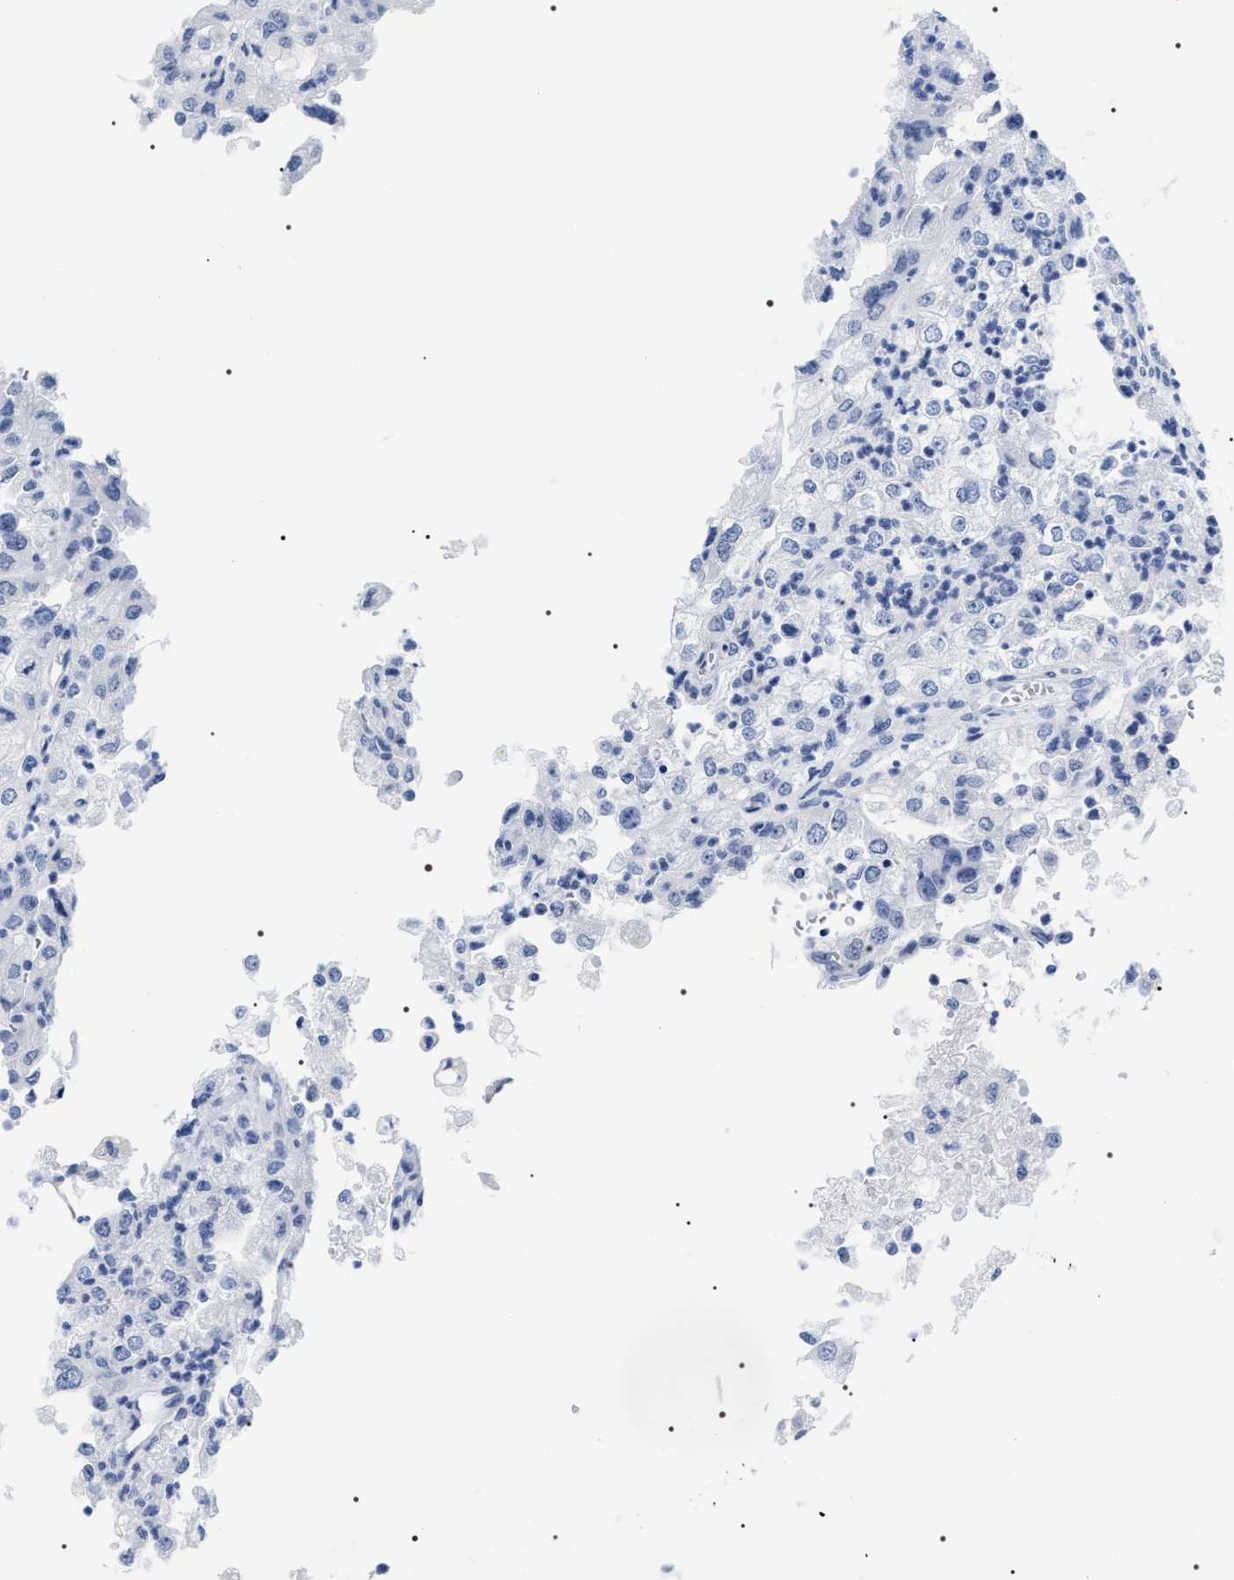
{"staining": {"intensity": "negative", "quantity": "none", "location": "none"}, "tissue": "renal cancer", "cell_type": "Tumor cells", "image_type": "cancer", "snomed": [{"axis": "morphology", "description": "Adenocarcinoma, NOS"}, {"axis": "topography", "description": "Kidney"}], "caption": "Immunohistochemical staining of renal cancer exhibits no significant positivity in tumor cells.", "gene": "ADH4", "patient": {"sex": "female", "age": 54}}